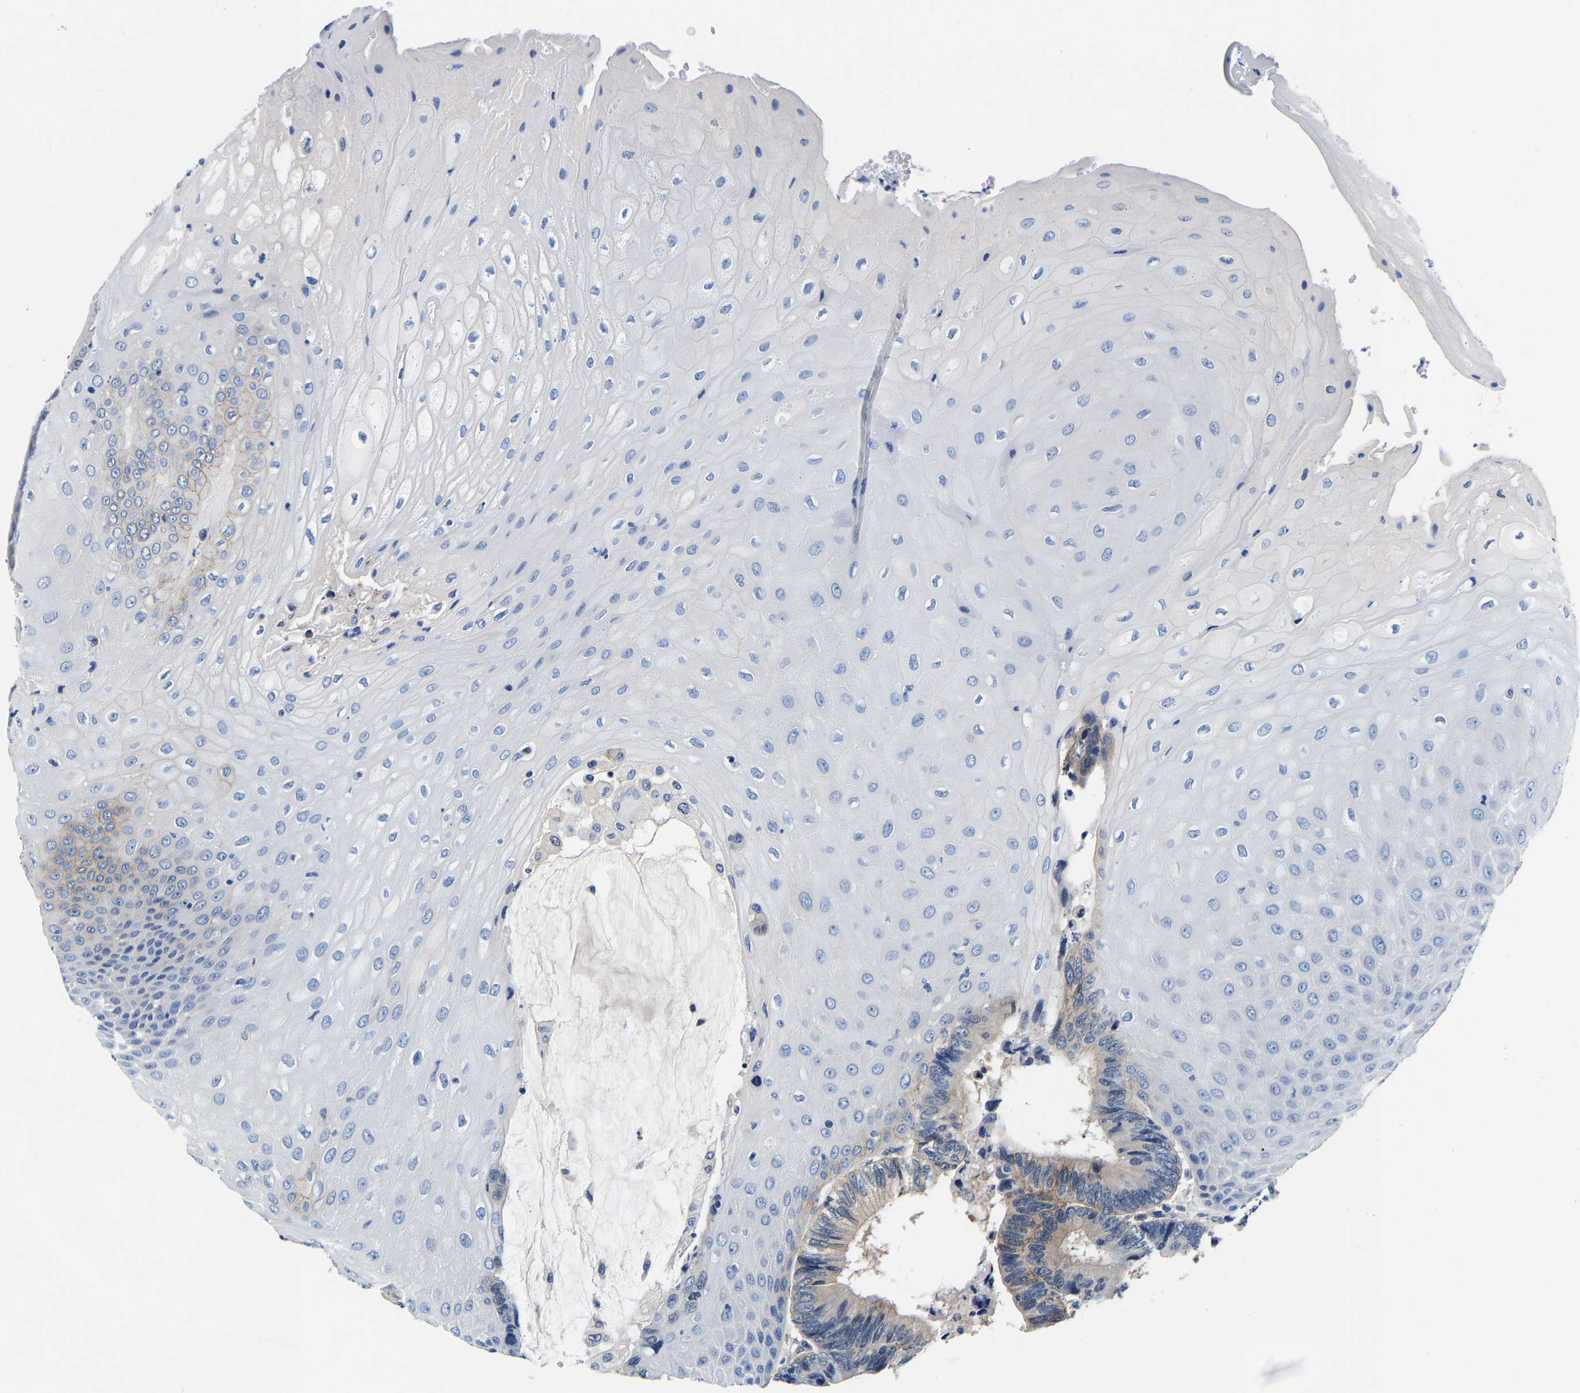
{"staining": {"intensity": "weak", "quantity": "<25%", "location": "cytoplasmic/membranous"}, "tissue": "colorectal cancer", "cell_type": "Tumor cells", "image_type": "cancer", "snomed": [{"axis": "morphology", "description": "Adenocarcinoma, NOS"}, {"axis": "topography", "description": "Rectum"}, {"axis": "topography", "description": "Anal"}], "caption": "High power microscopy histopathology image of an immunohistochemistry image of colorectal cancer (adenocarcinoma), revealing no significant expression in tumor cells.", "gene": "ACO1", "patient": {"sex": "female", "age": 89}}